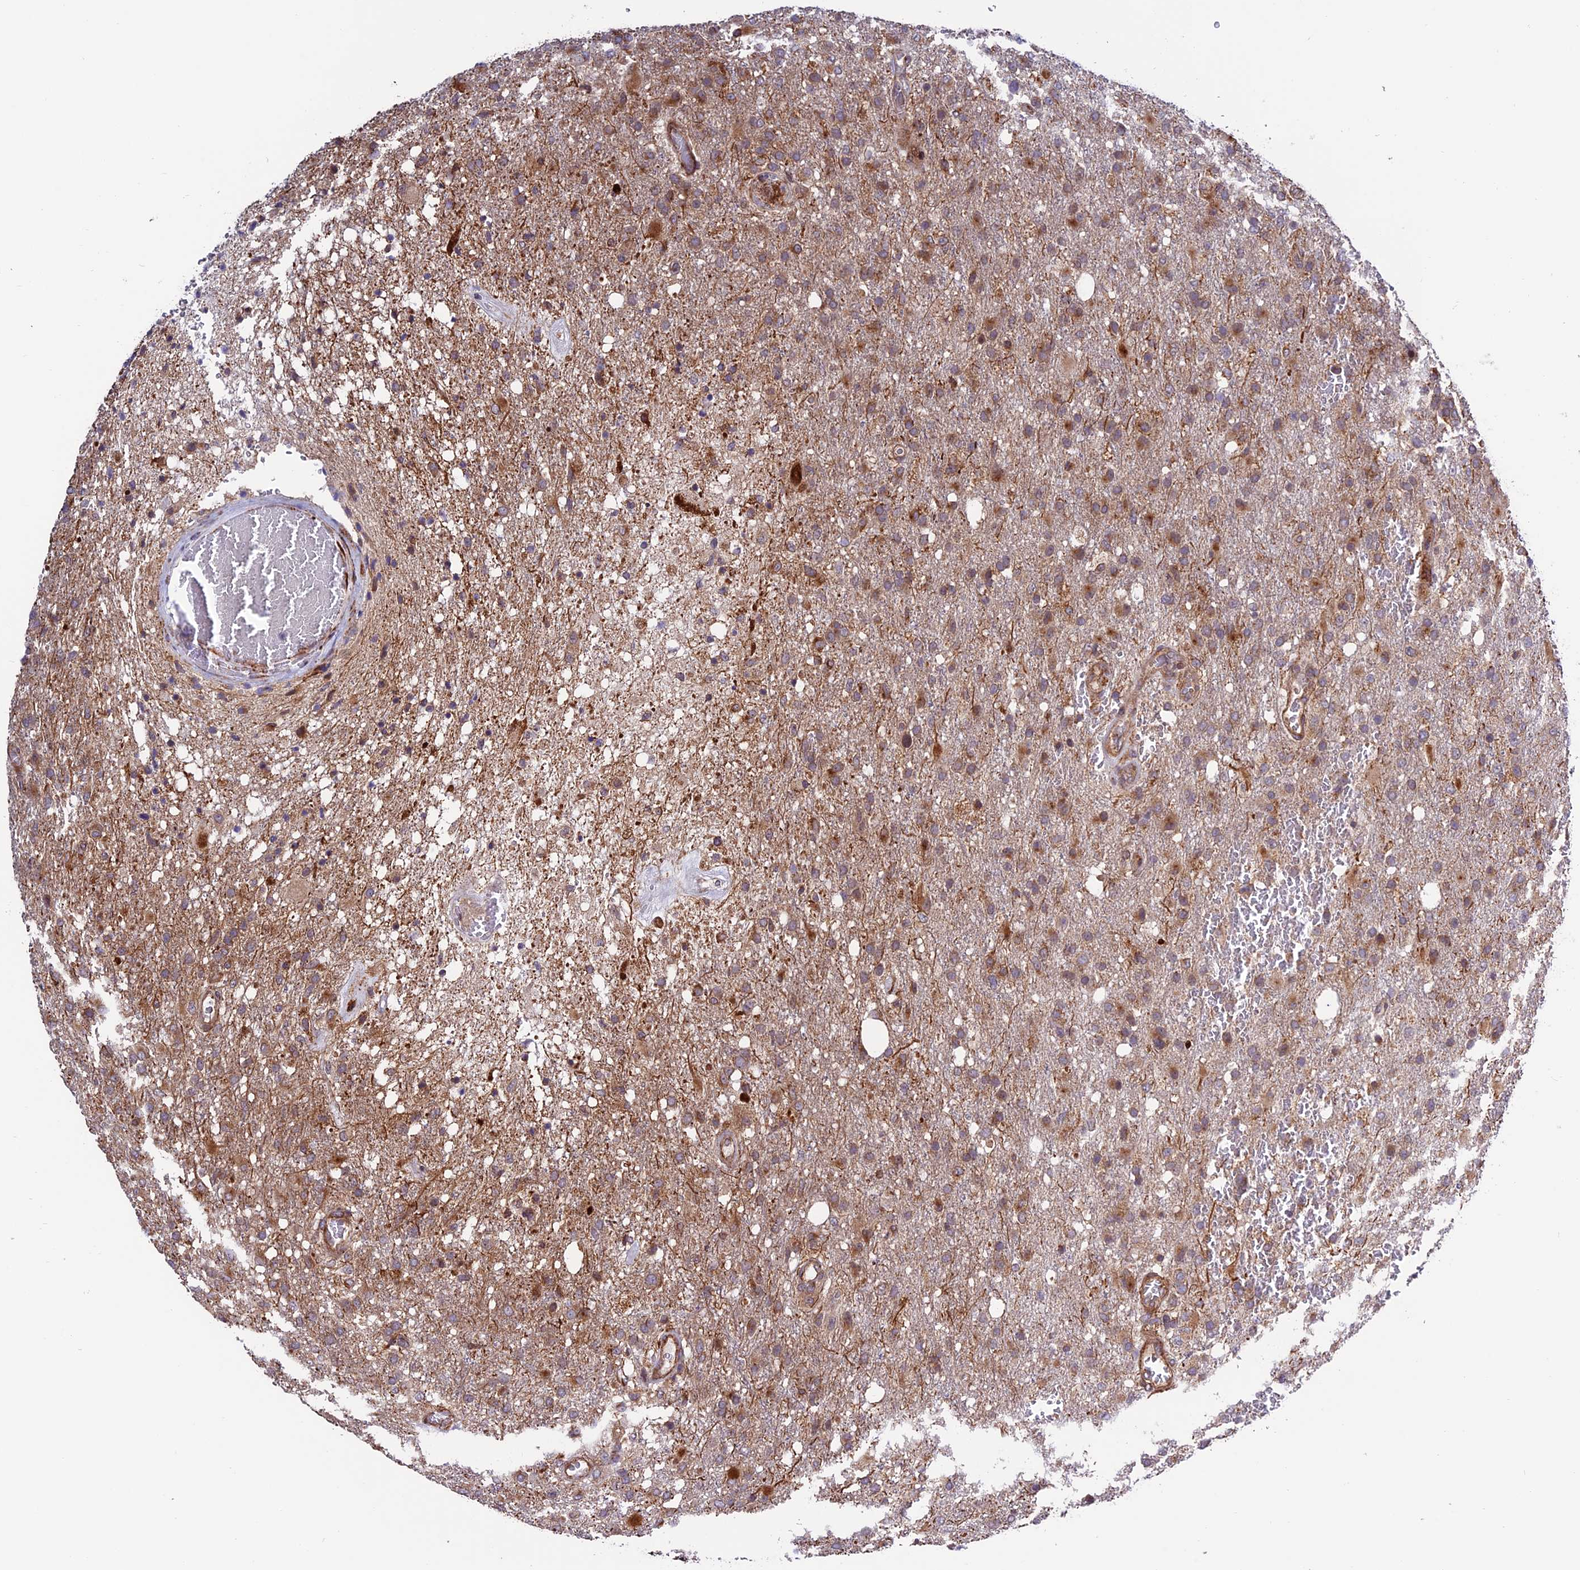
{"staining": {"intensity": "moderate", "quantity": ">75%", "location": "cytoplasmic/membranous"}, "tissue": "glioma", "cell_type": "Tumor cells", "image_type": "cancer", "snomed": [{"axis": "morphology", "description": "Glioma, malignant, High grade"}, {"axis": "topography", "description": "Brain"}], "caption": "DAB immunohistochemical staining of human malignant high-grade glioma displays moderate cytoplasmic/membranous protein positivity in about >75% of tumor cells. (DAB (3,3'-diaminobenzidine) = brown stain, brightfield microscopy at high magnification).", "gene": "TNIP3", "patient": {"sex": "female", "age": 74}}